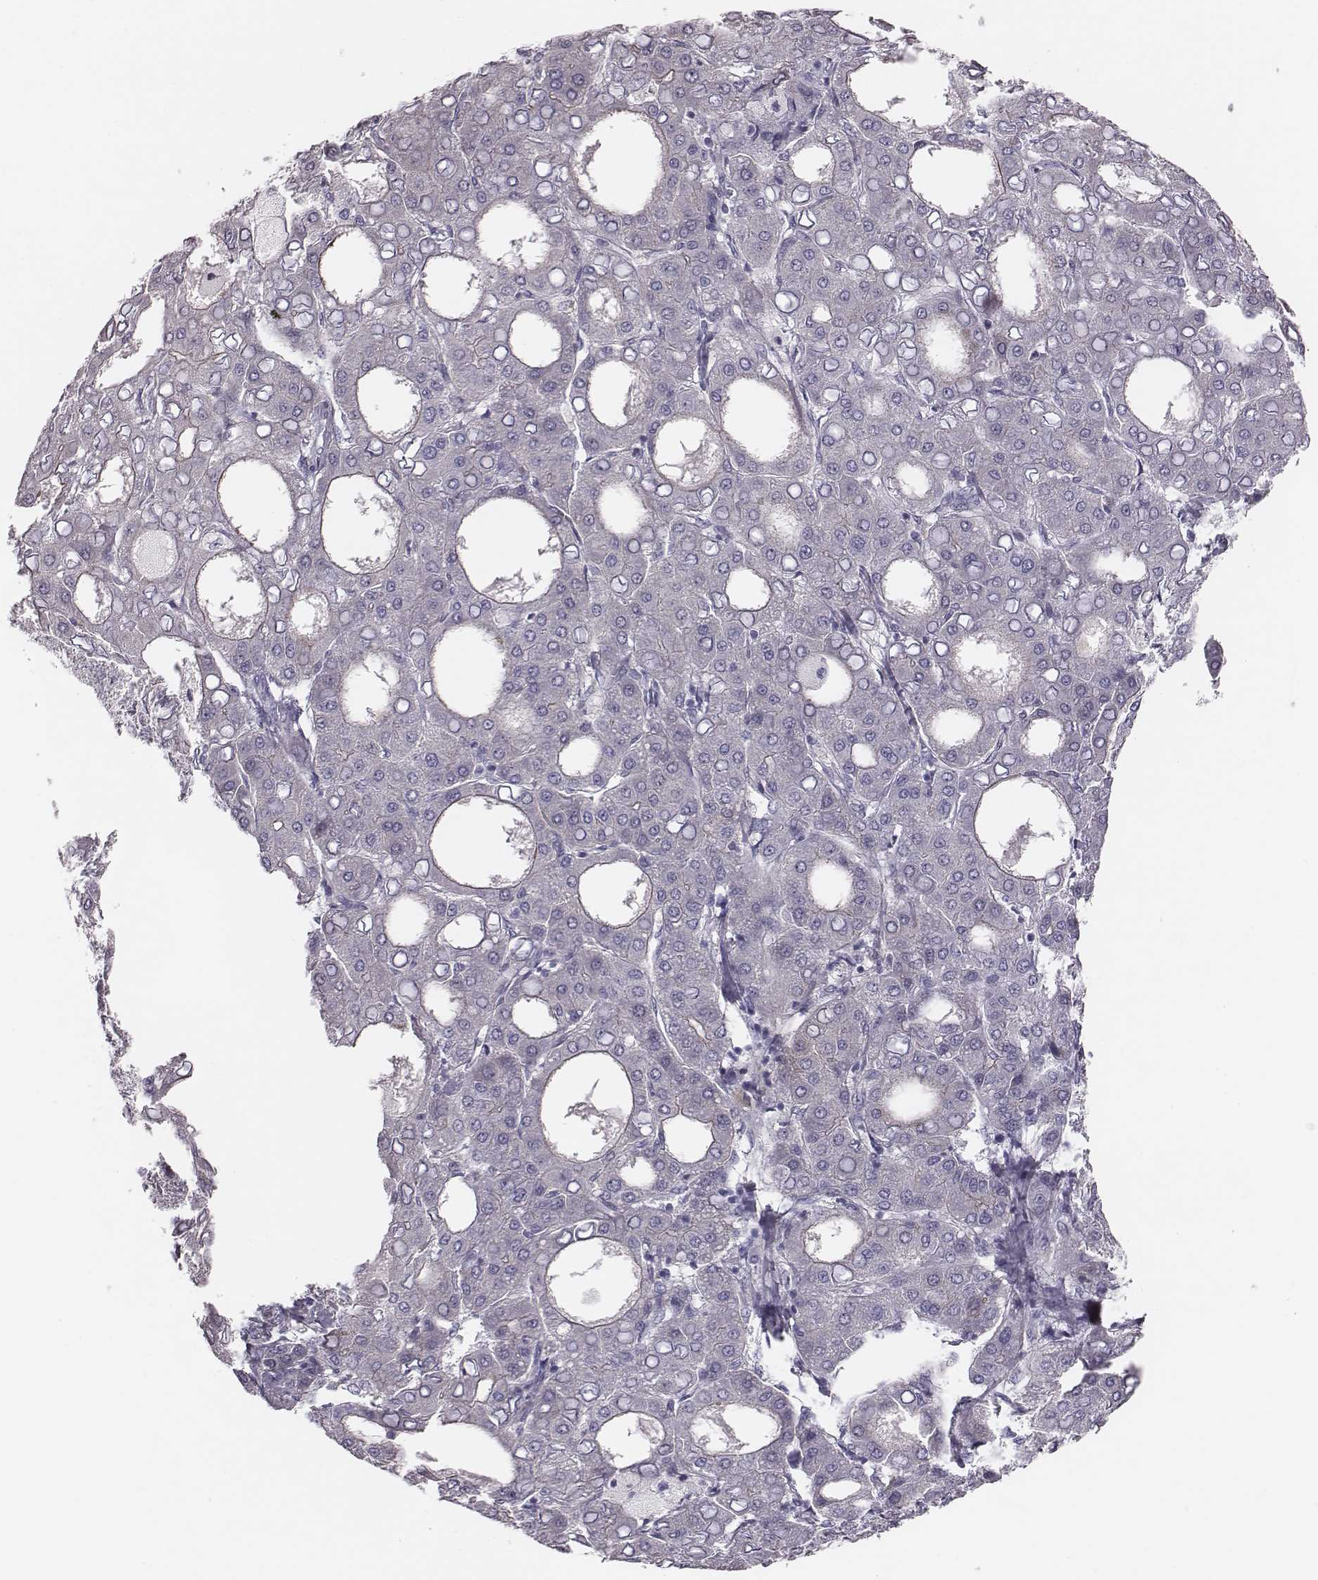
{"staining": {"intensity": "negative", "quantity": "none", "location": "none"}, "tissue": "liver cancer", "cell_type": "Tumor cells", "image_type": "cancer", "snomed": [{"axis": "morphology", "description": "Carcinoma, Hepatocellular, NOS"}, {"axis": "topography", "description": "Liver"}], "caption": "A high-resolution histopathology image shows immunohistochemistry (IHC) staining of liver cancer (hepatocellular carcinoma), which reveals no significant expression in tumor cells.", "gene": "CACNG4", "patient": {"sex": "male", "age": 65}}